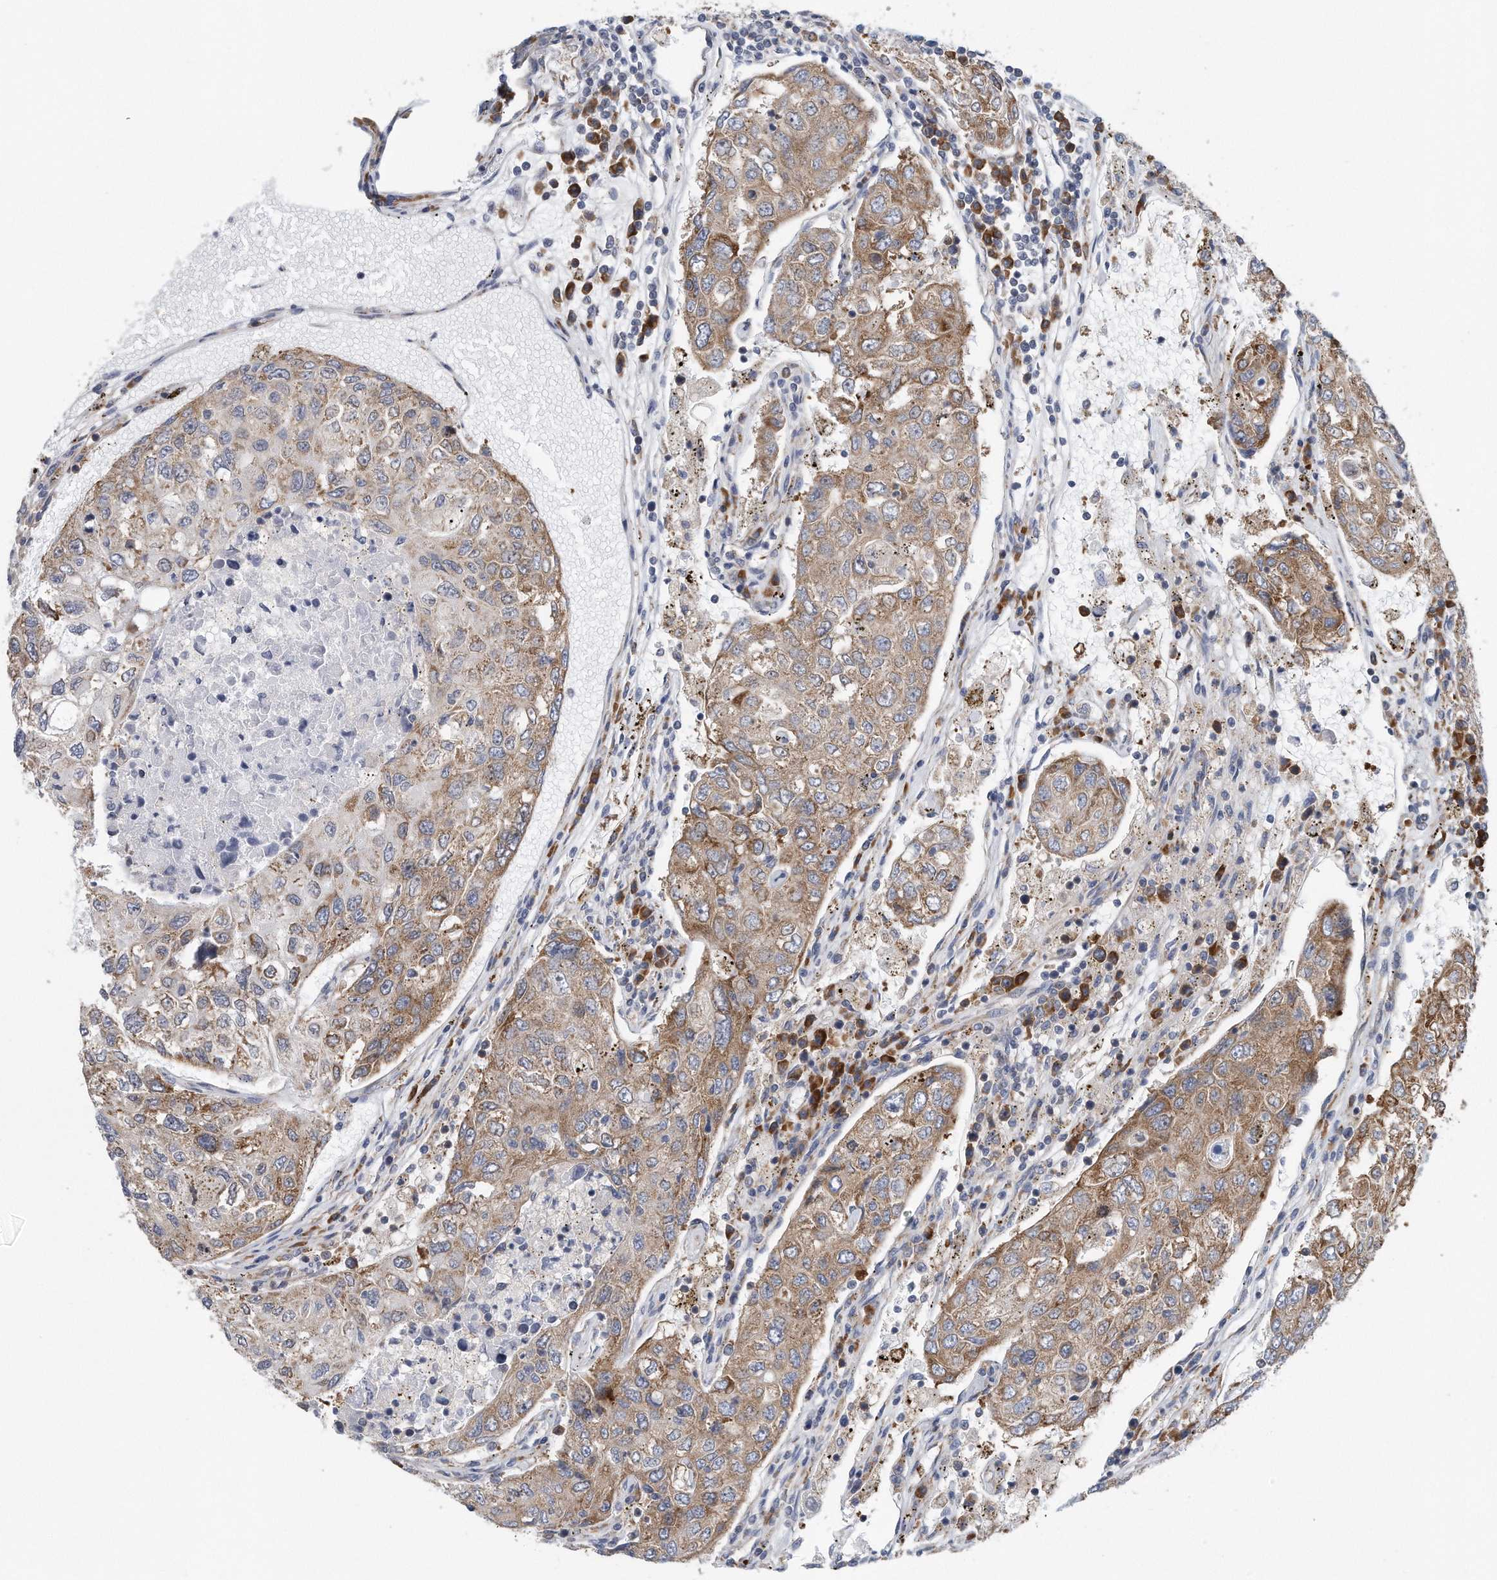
{"staining": {"intensity": "moderate", "quantity": ">75%", "location": "cytoplasmic/membranous"}, "tissue": "urothelial cancer", "cell_type": "Tumor cells", "image_type": "cancer", "snomed": [{"axis": "morphology", "description": "Urothelial carcinoma, High grade"}, {"axis": "topography", "description": "Lymph node"}, {"axis": "topography", "description": "Urinary bladder"}], "caption": "Urothelial cancer tissue displays moderate cytoplasmic/membranous positivity in approximately >75% of tumor cells", "gene": "RPL26L1", "patient": {"sex": "male", "age": 51}}